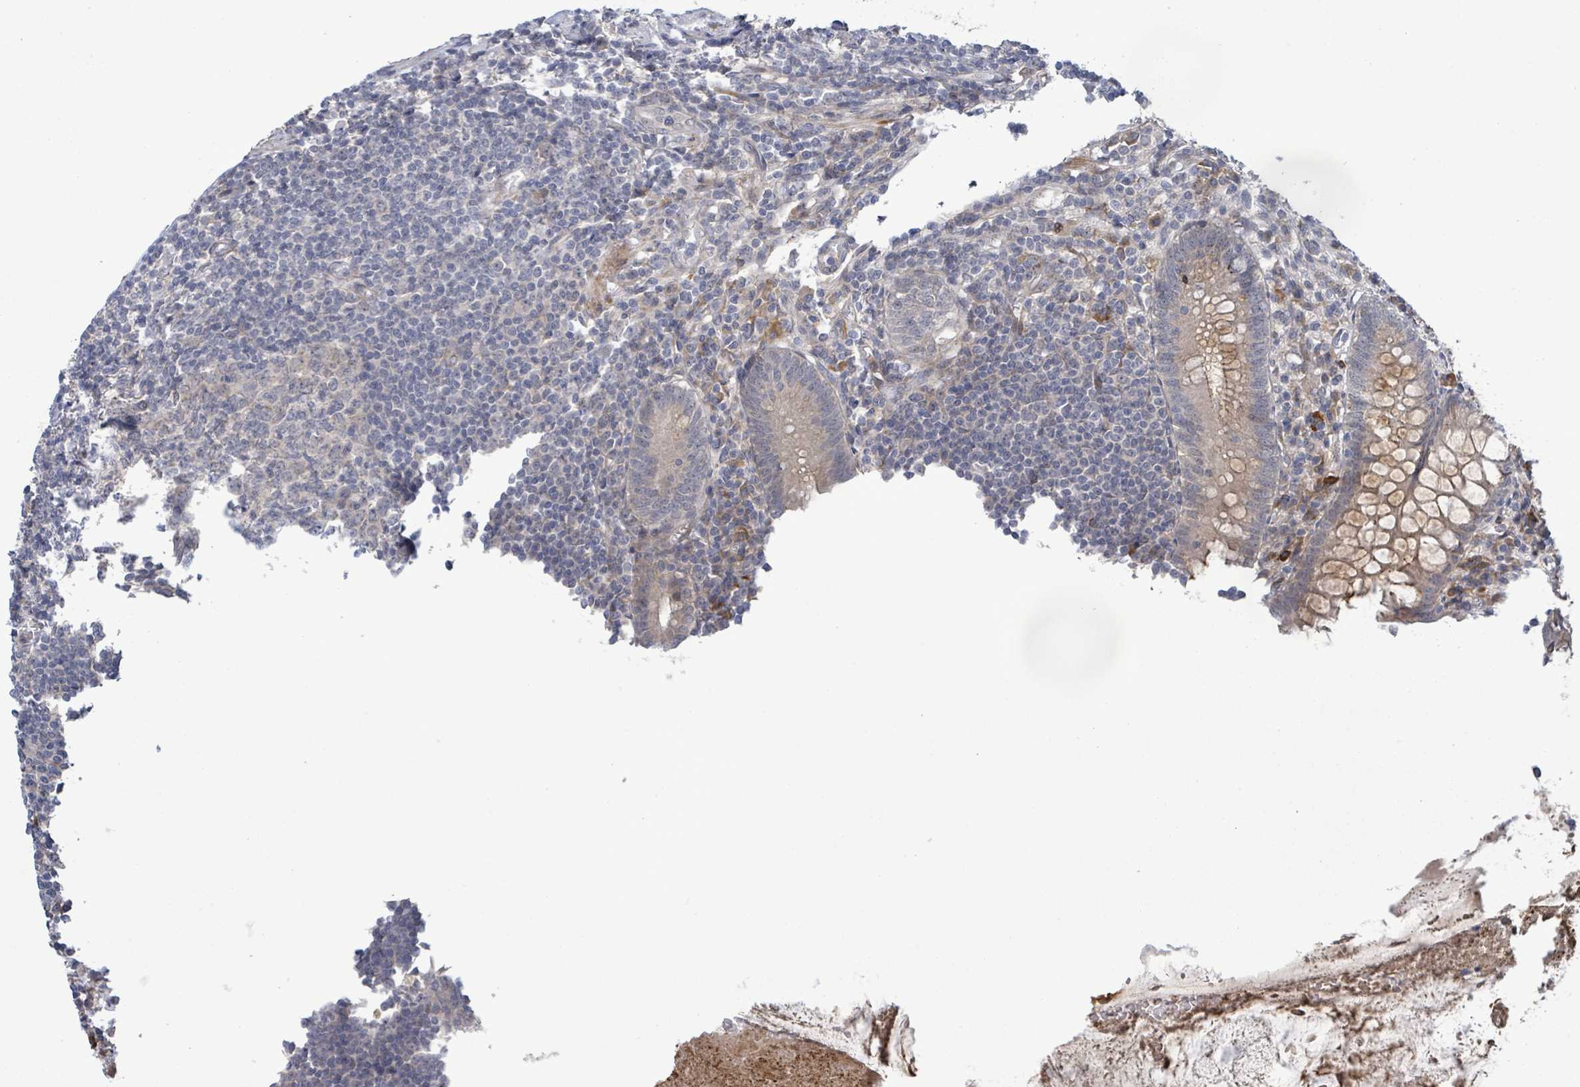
{"staining": {"intensity": "moderate", "quantity": "25%-75%", "location": "cytoplasmic/membranous"}, "tissue": "appendix", "cell_type": "Glandular cells", "image_type": "normal", "snomed": [{"axis": "morphology", "description": "Normal tissue, NOS"}, {"axis": "topography", "description": "Appendix"}], "caption": "Appendix stained with DAB (3,3'-diaminobenzidine) immunohistochemistry (IHC) displays medium levels of moderate cytoplasmic/membranous positivity in approximately 25%-75% of glandular cells. Using DAB (3,3'-diaminobenzidine) (brown) and hematoxylin (blue) stains, captured at high magnification using brightfield microscopy.", "gene": "SLIT3", "patient": {"sex": "male", "age": 83}}